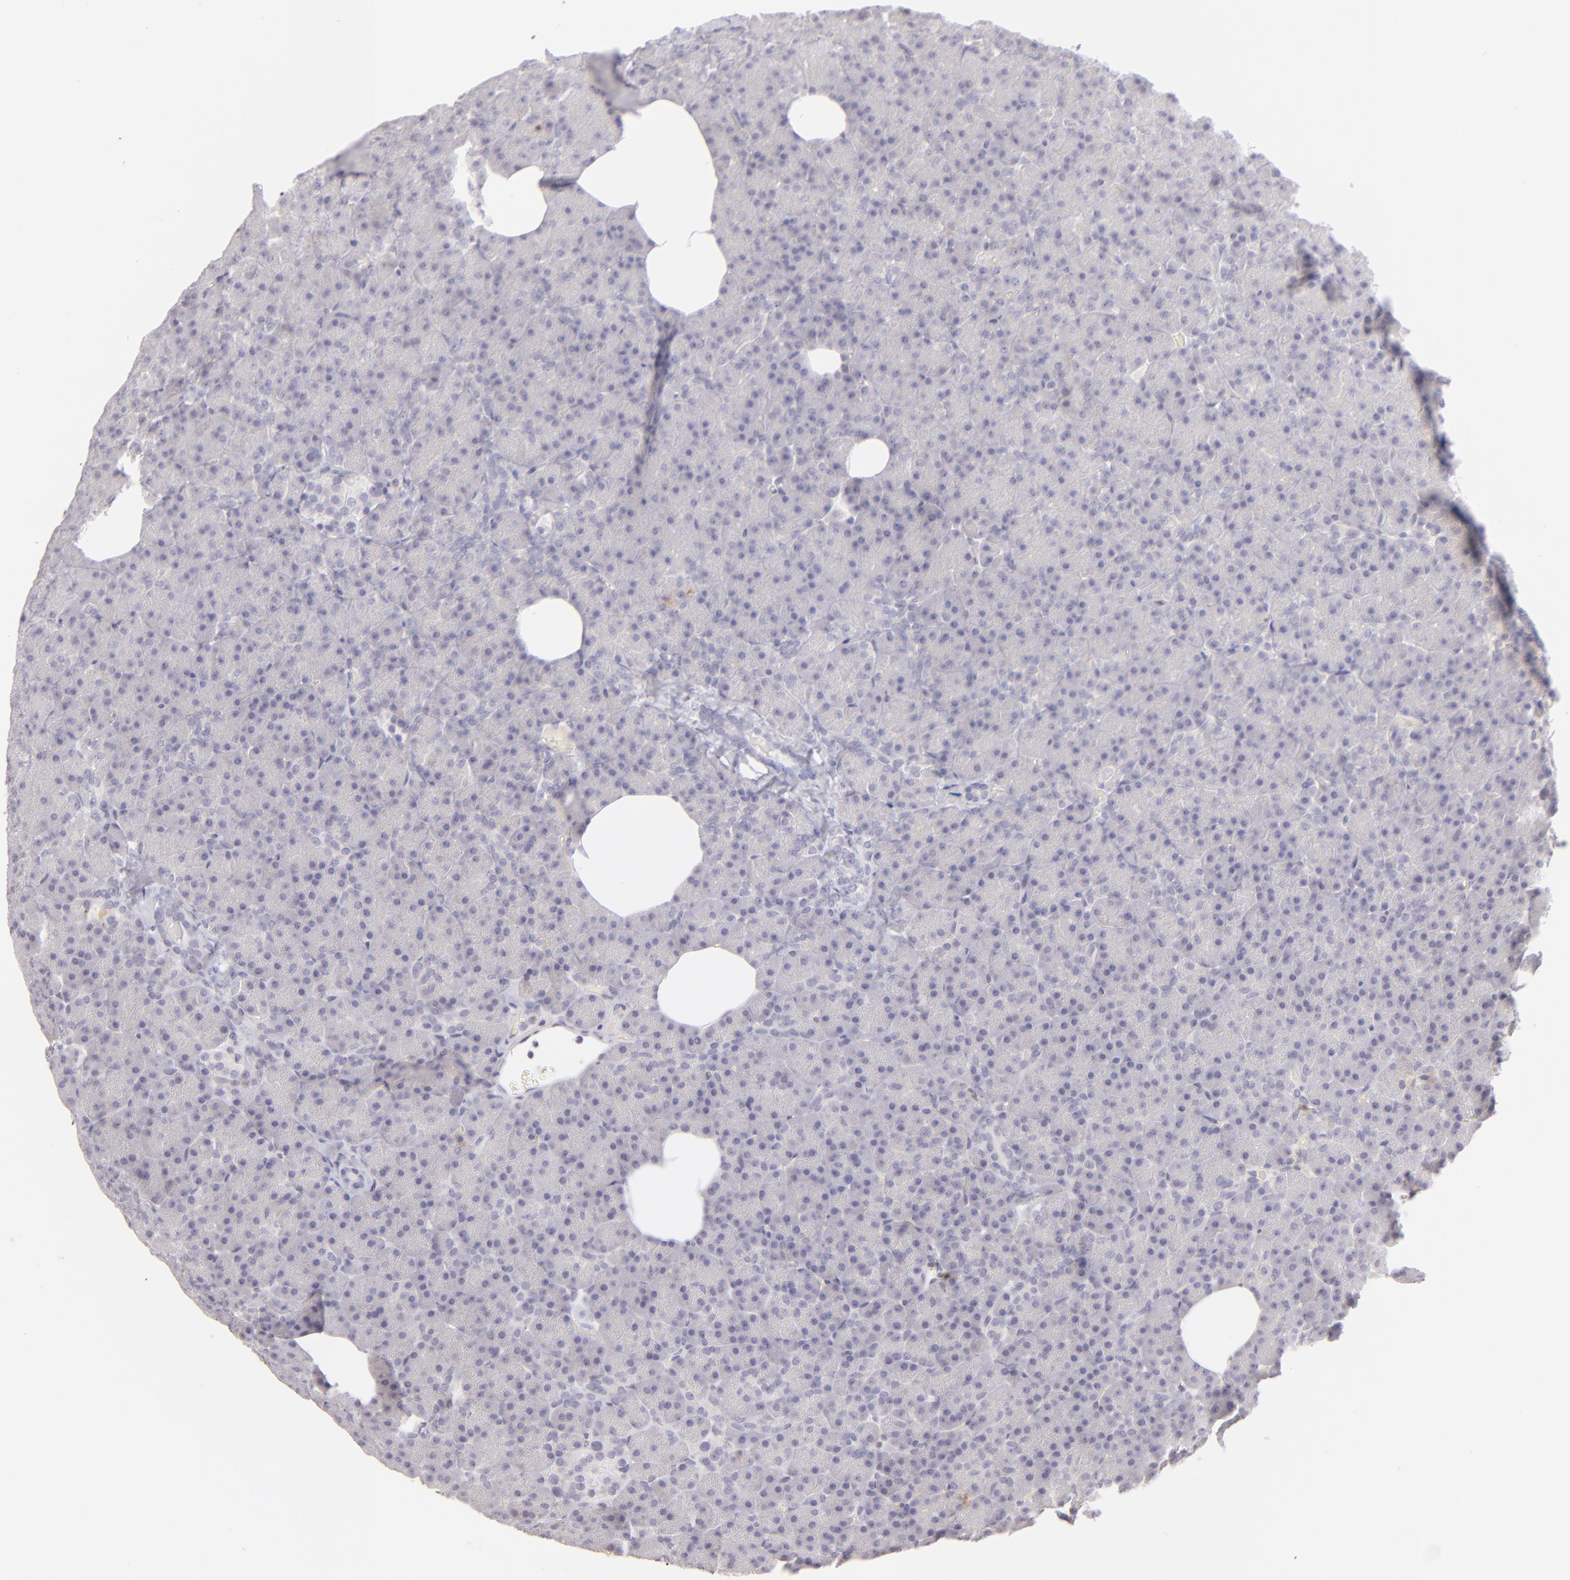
{"staining": {"intensity": "negative", "quantity": "none", "location": "none"}, "tissue": "pancreas", "cell_type": "Exocrine glandular cells", "image_type": "normal", "snomed": [{"axis": "morphology", "description": "Normal tissue, NOS"}, {"axis": "topography", "description": "Pancreas"}], "caption": "This is a histopathology image of immunohistochemistry (IHC) staining of unremarkable pancreas, which shows no expression in exocrine glandular cells. Nuclei are stained in blue.", "gene": "MAGEA1", "patient": {"sex": "female", "age": 35}}